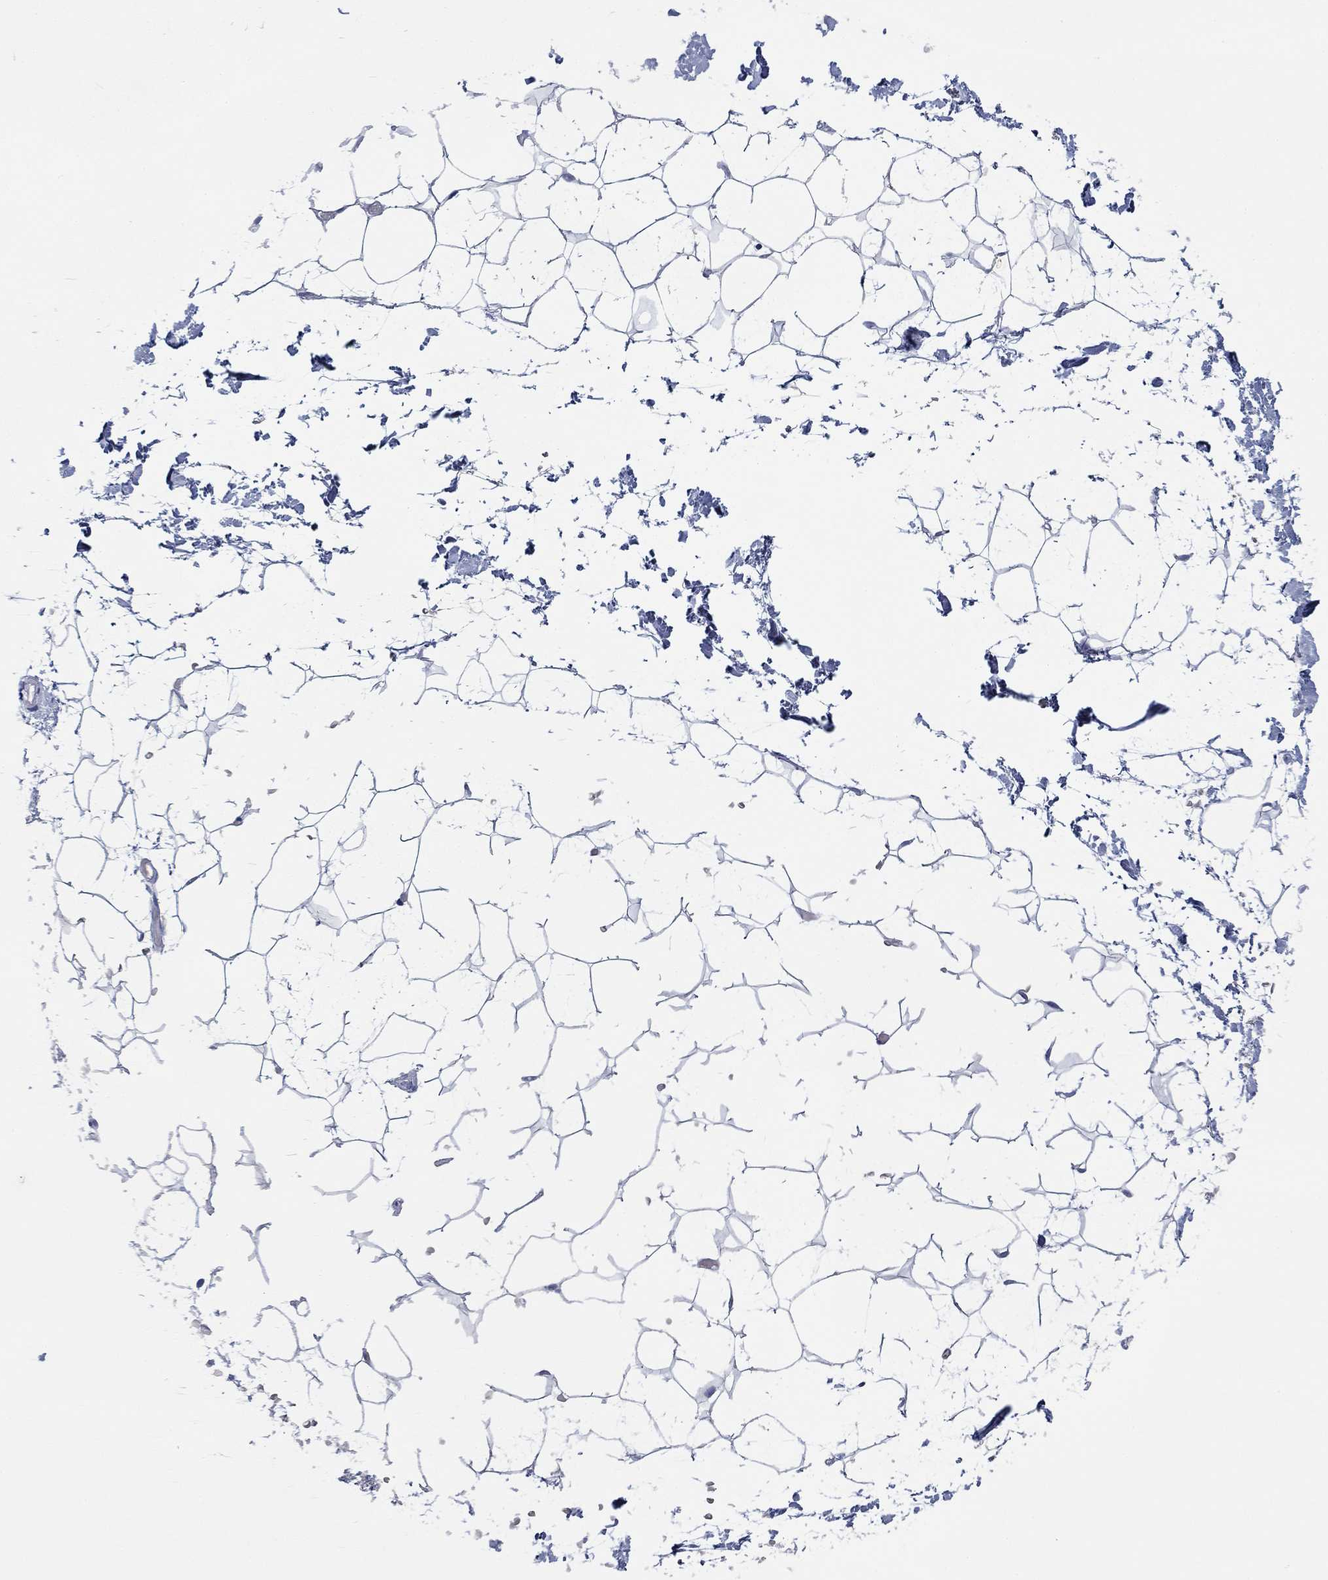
{"staining": {"intensity": "negative", "quantity": "none", "location": "none"}, "tissue": "adipose tissue", "cell_type": "Adipocytes", "image_type": "normal", "snomed": [{"axis": "morphology", "description": "Normal tissue, NOS"}, {"axis": "topography", "description": "Skin"}, {"axis": "topography", "description": "Peripheral nerve tissue"}], "caption": "A high-resolution micrograph shows IHC staining of normal adipose tissue, which shows no significant positivity in adipocytes.", "gene": "PDYN", "patient": {"sex": "female", "age": 56}}